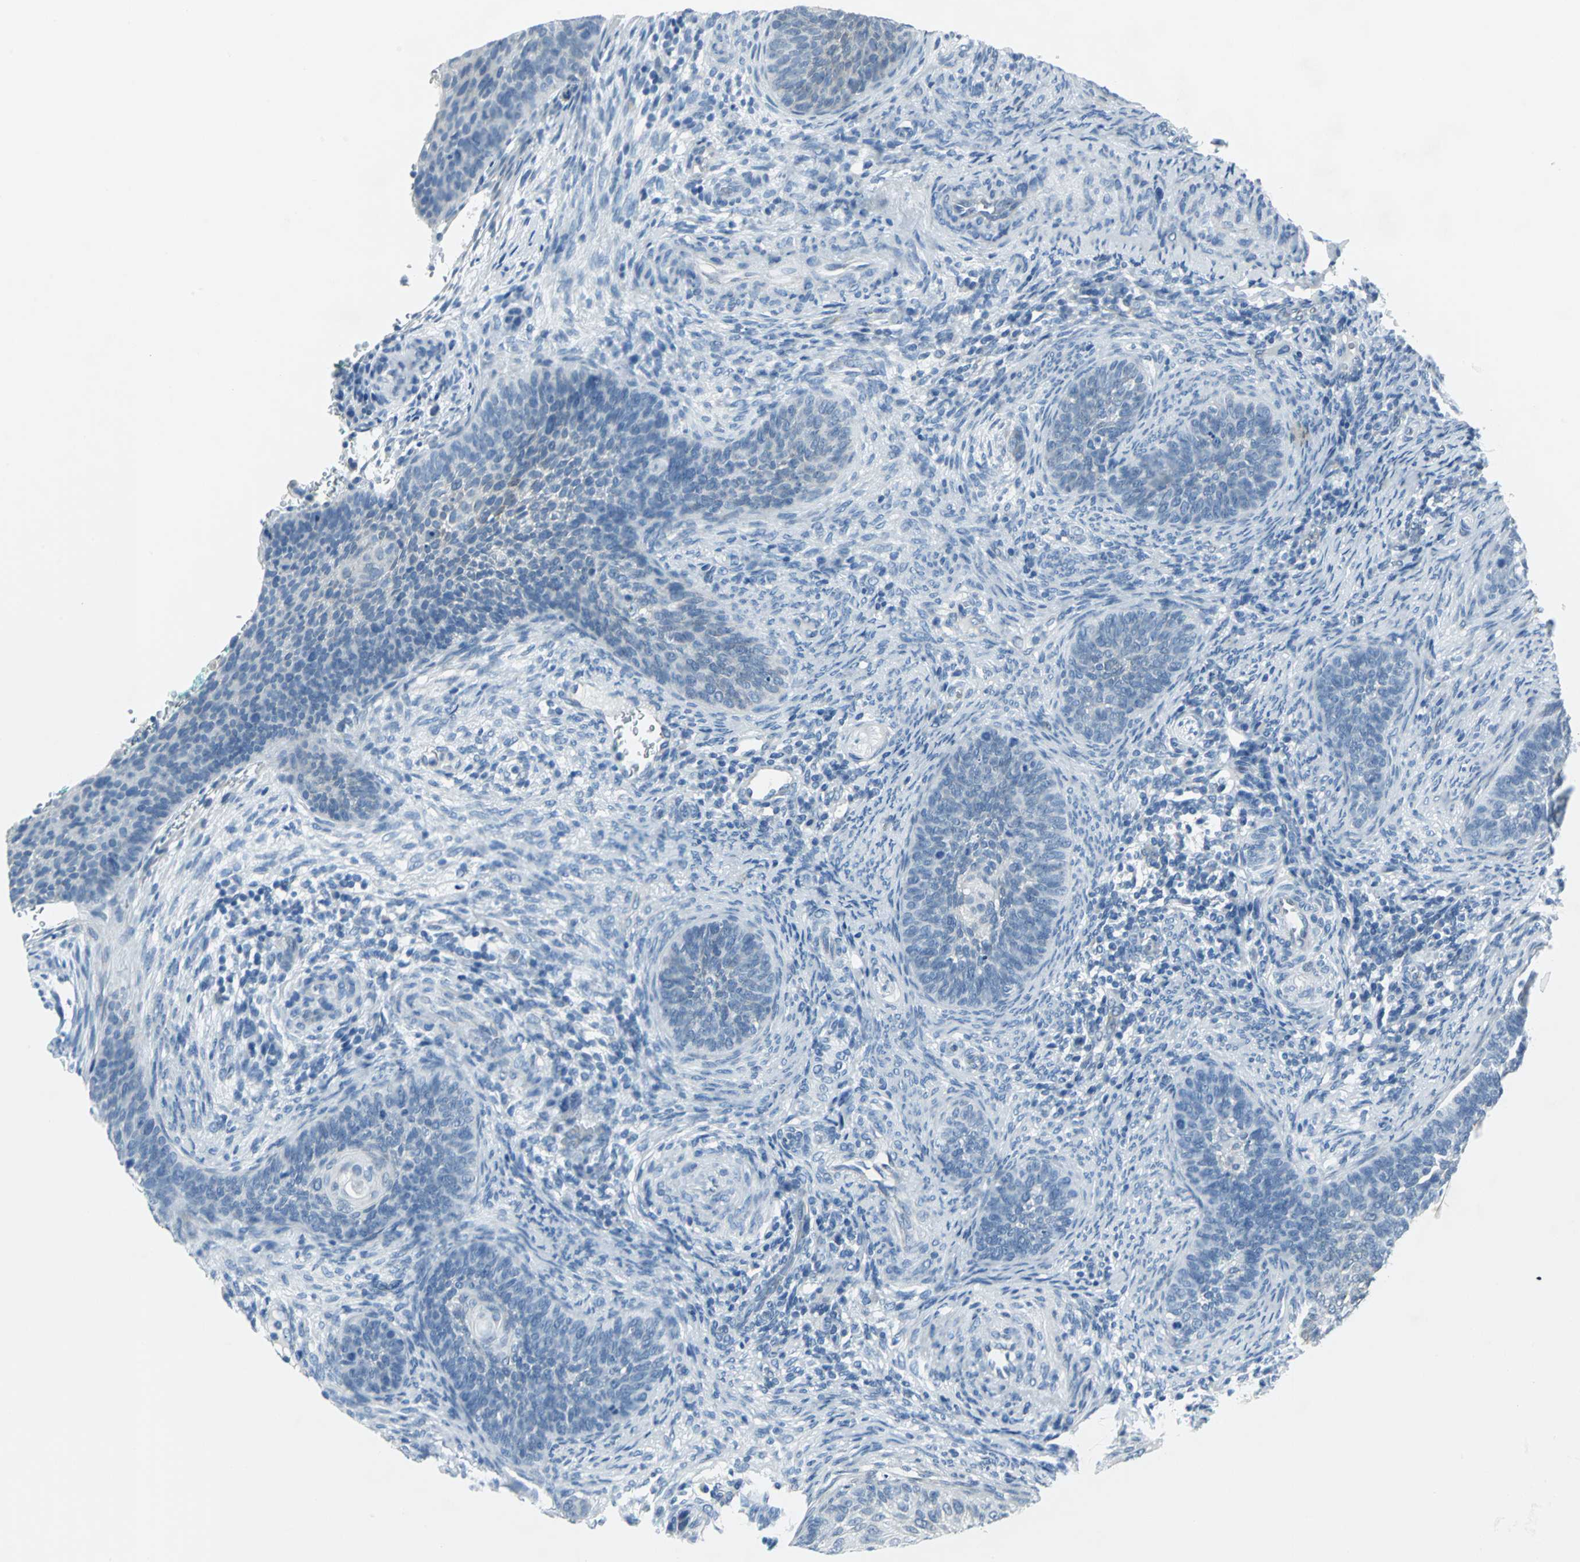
{"staining": {"intensity": "negative", "quantity": "none", "location": "none"}, "tissue": "cervical cancer", "cell_type": "Tumor cells", "image_type": "cancer", "snomed": [{"axis": "morphology", "description": "Squamous cell carcinoma, NOS"}, {"axis": "topography", "description": "Cervix"}], "caption": "IHC of squamous cell carcinoma (cervical) shows no expression in tumor cells.", "gene": "CYB5A", "patient": {"sex": "female", "age": 33}}